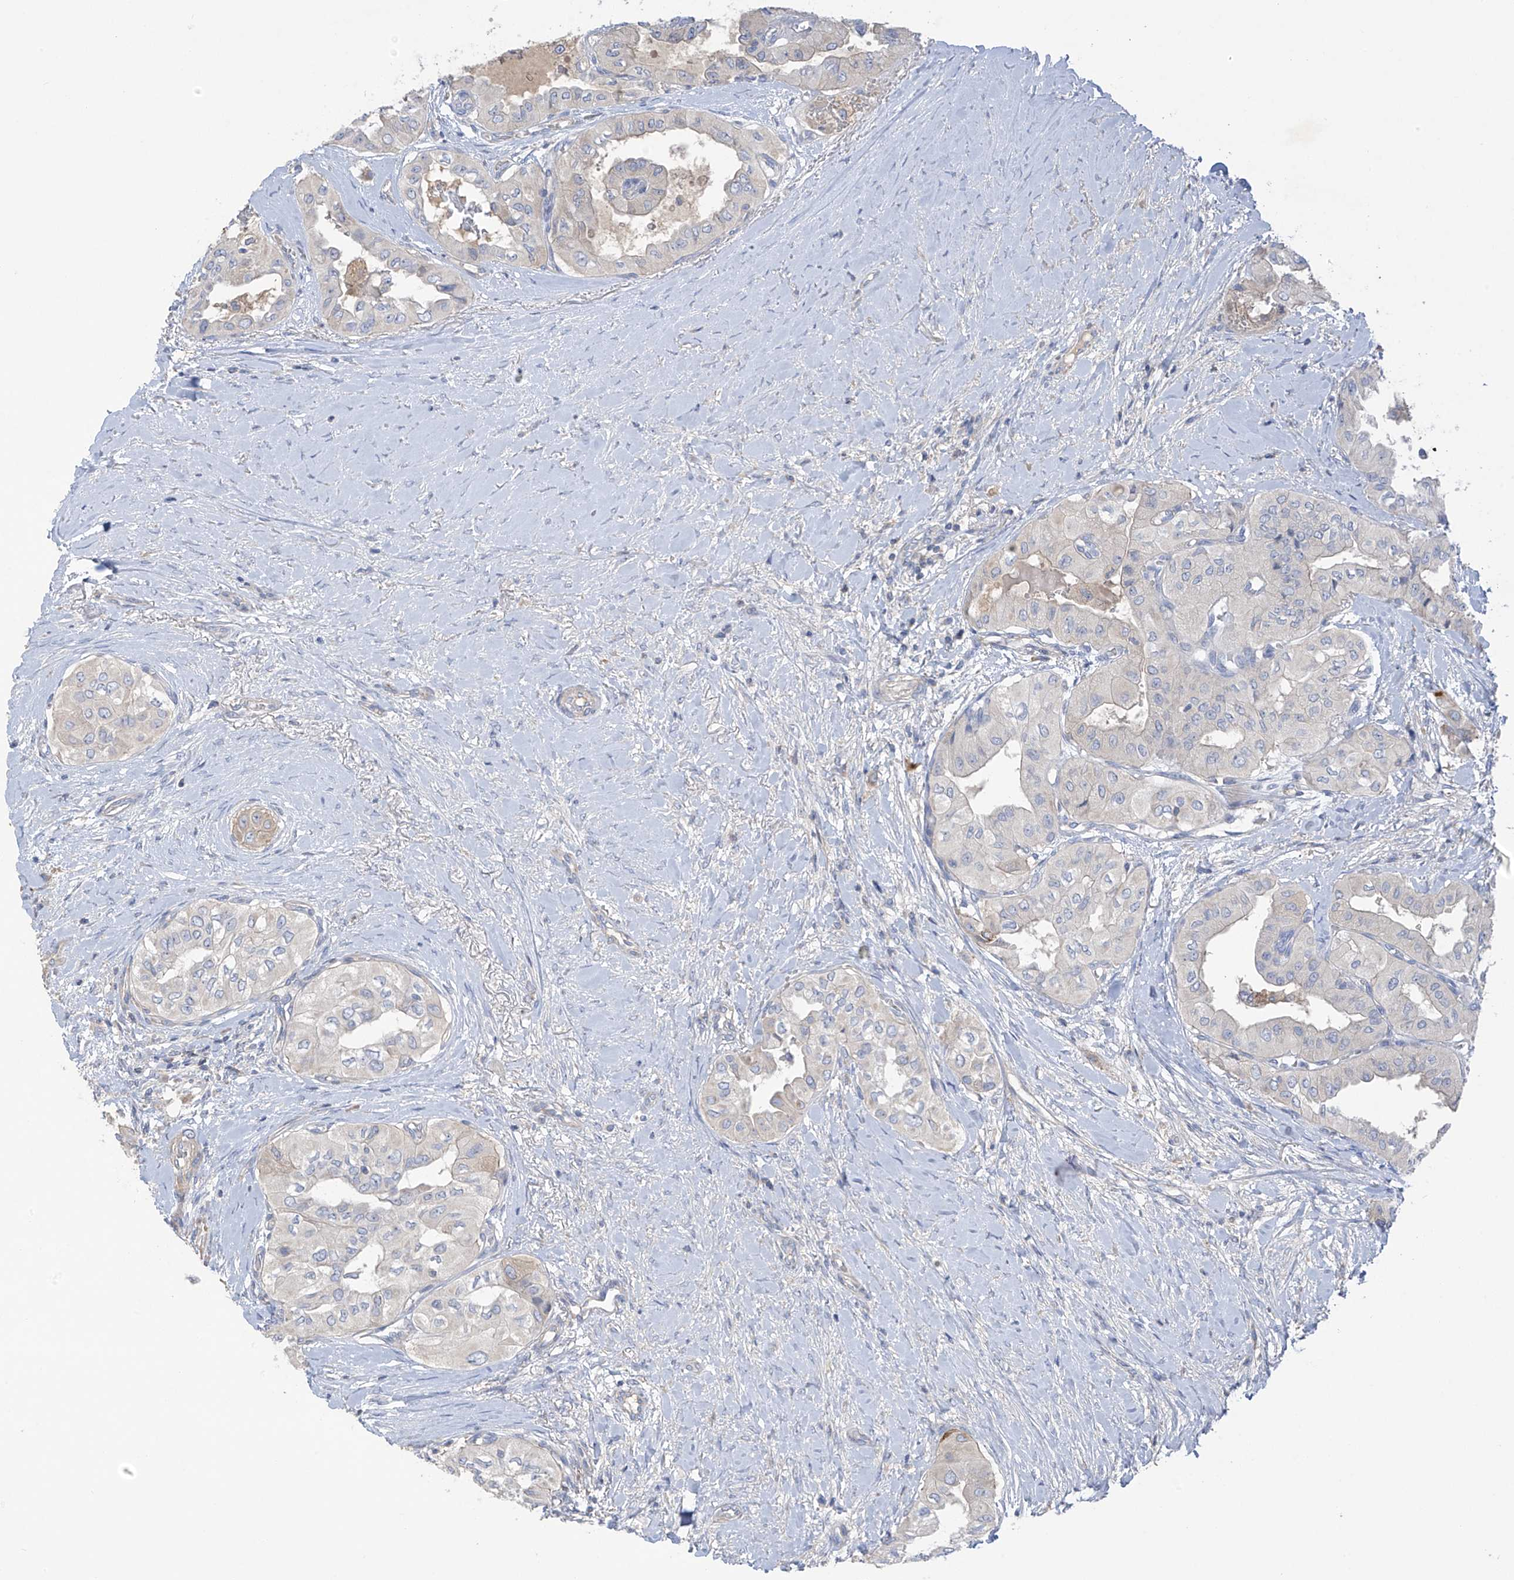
{"staining": {"intensity": "negative", "quantity": "none", "location": "none"}, "tissue": "thyroid cancer", "cell_type": "Tumor cells", "image_type": "cancer", "snomed": [{"axis": "morphology", "description": "Papillary adenocarcinoma, NOS"}, {"axis": "topography", "description": "Thyroid gland"}], "caption": "High power microscopy image of an IHC photomicrograph of thyroid cancer, revealing no significant expression in tumor cells.", "gene": "PRSS12", "patient": {"sex": "female", "age": 59}}